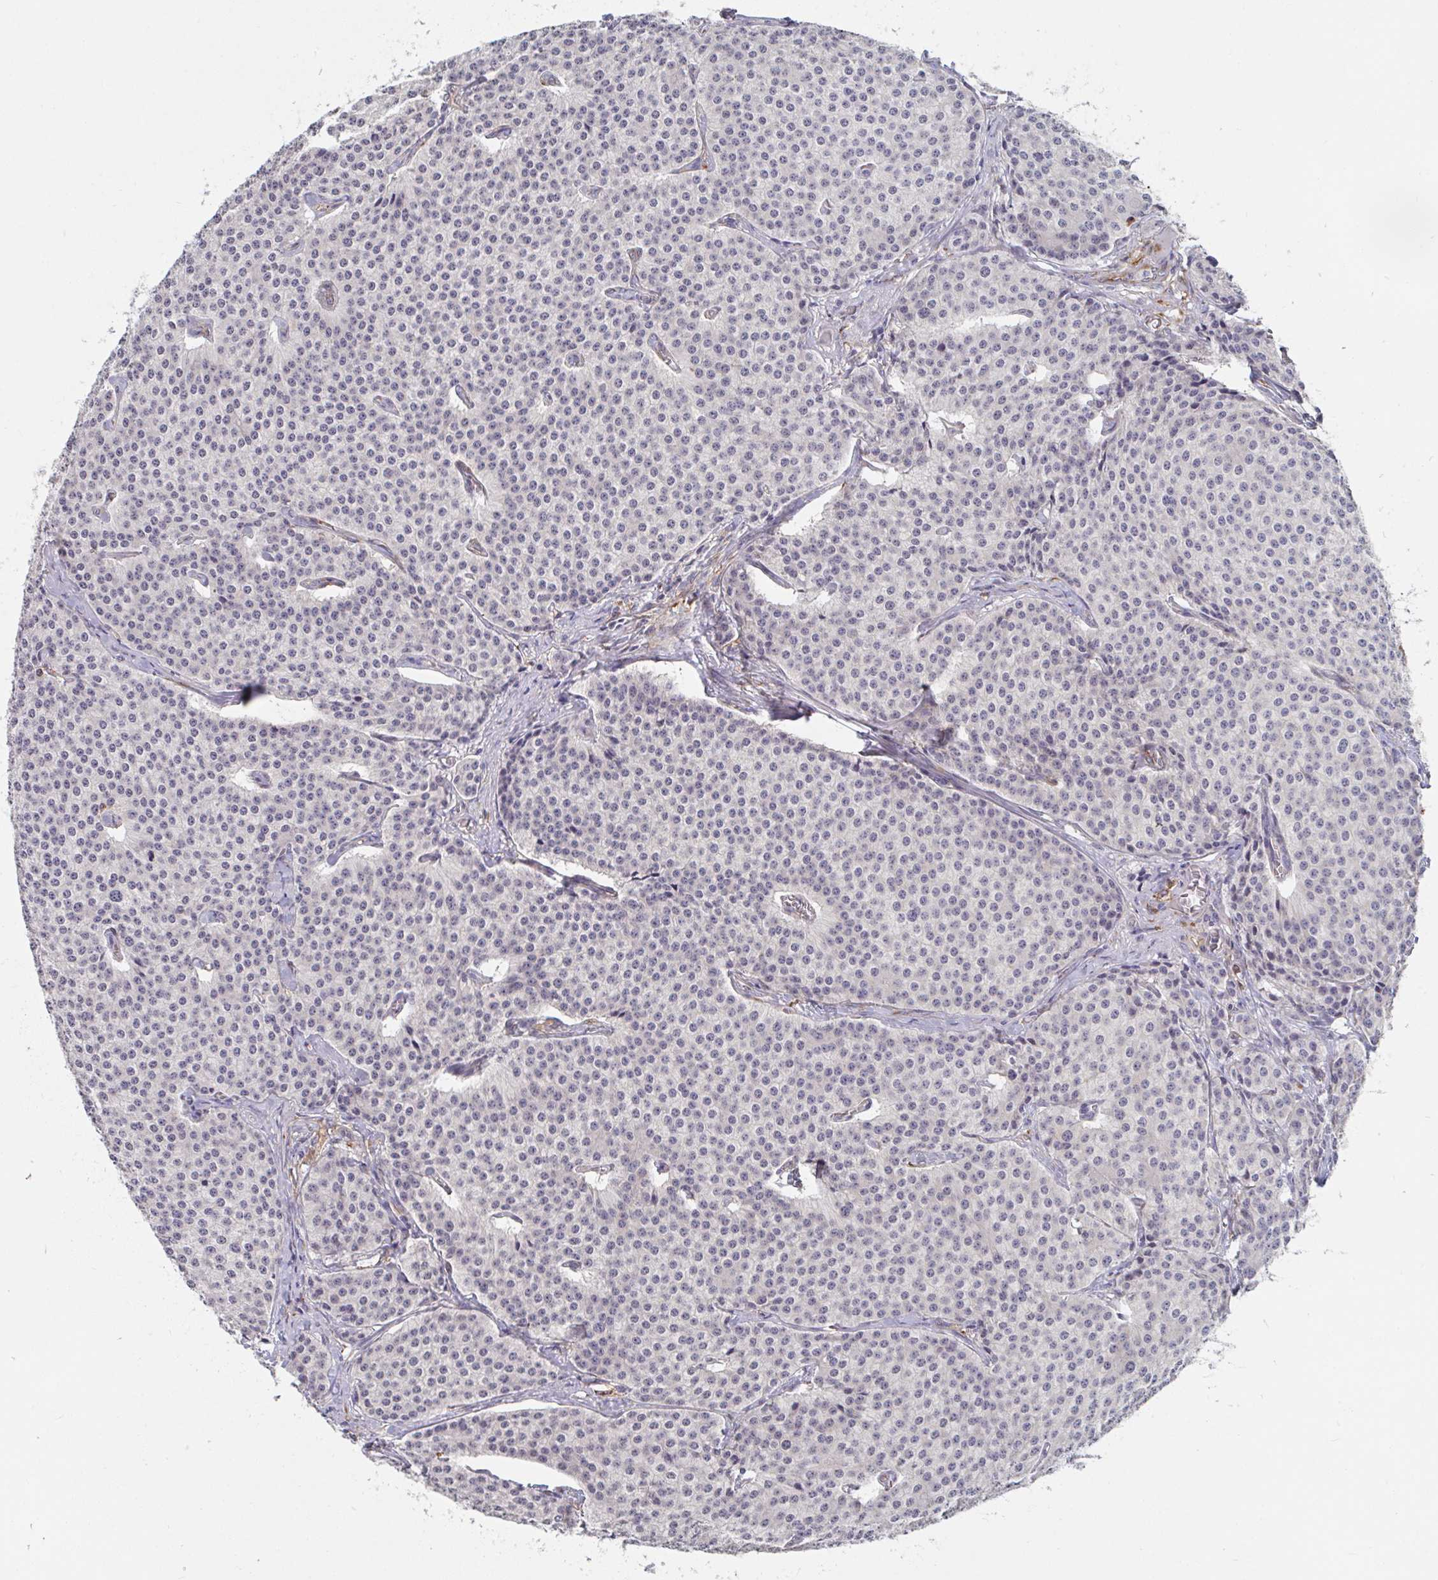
{"staining": {"intensity": "negative", "quantity": "none", "location": "none"}, "tissue": "carcinoid", "cell_type": "Tumor cells", "image_type": "cancer", "snomed": [{"axis": "morphology", "description": "Carcinoid, malignant, NOS"}, {"axis": "topography", "description": "Small intestine"}], "caption": "There is no significant expression in tumor cells of carcinoid (malignant).", "gene": "SNX8", "patient": {"sex": "female", "age": 64}}